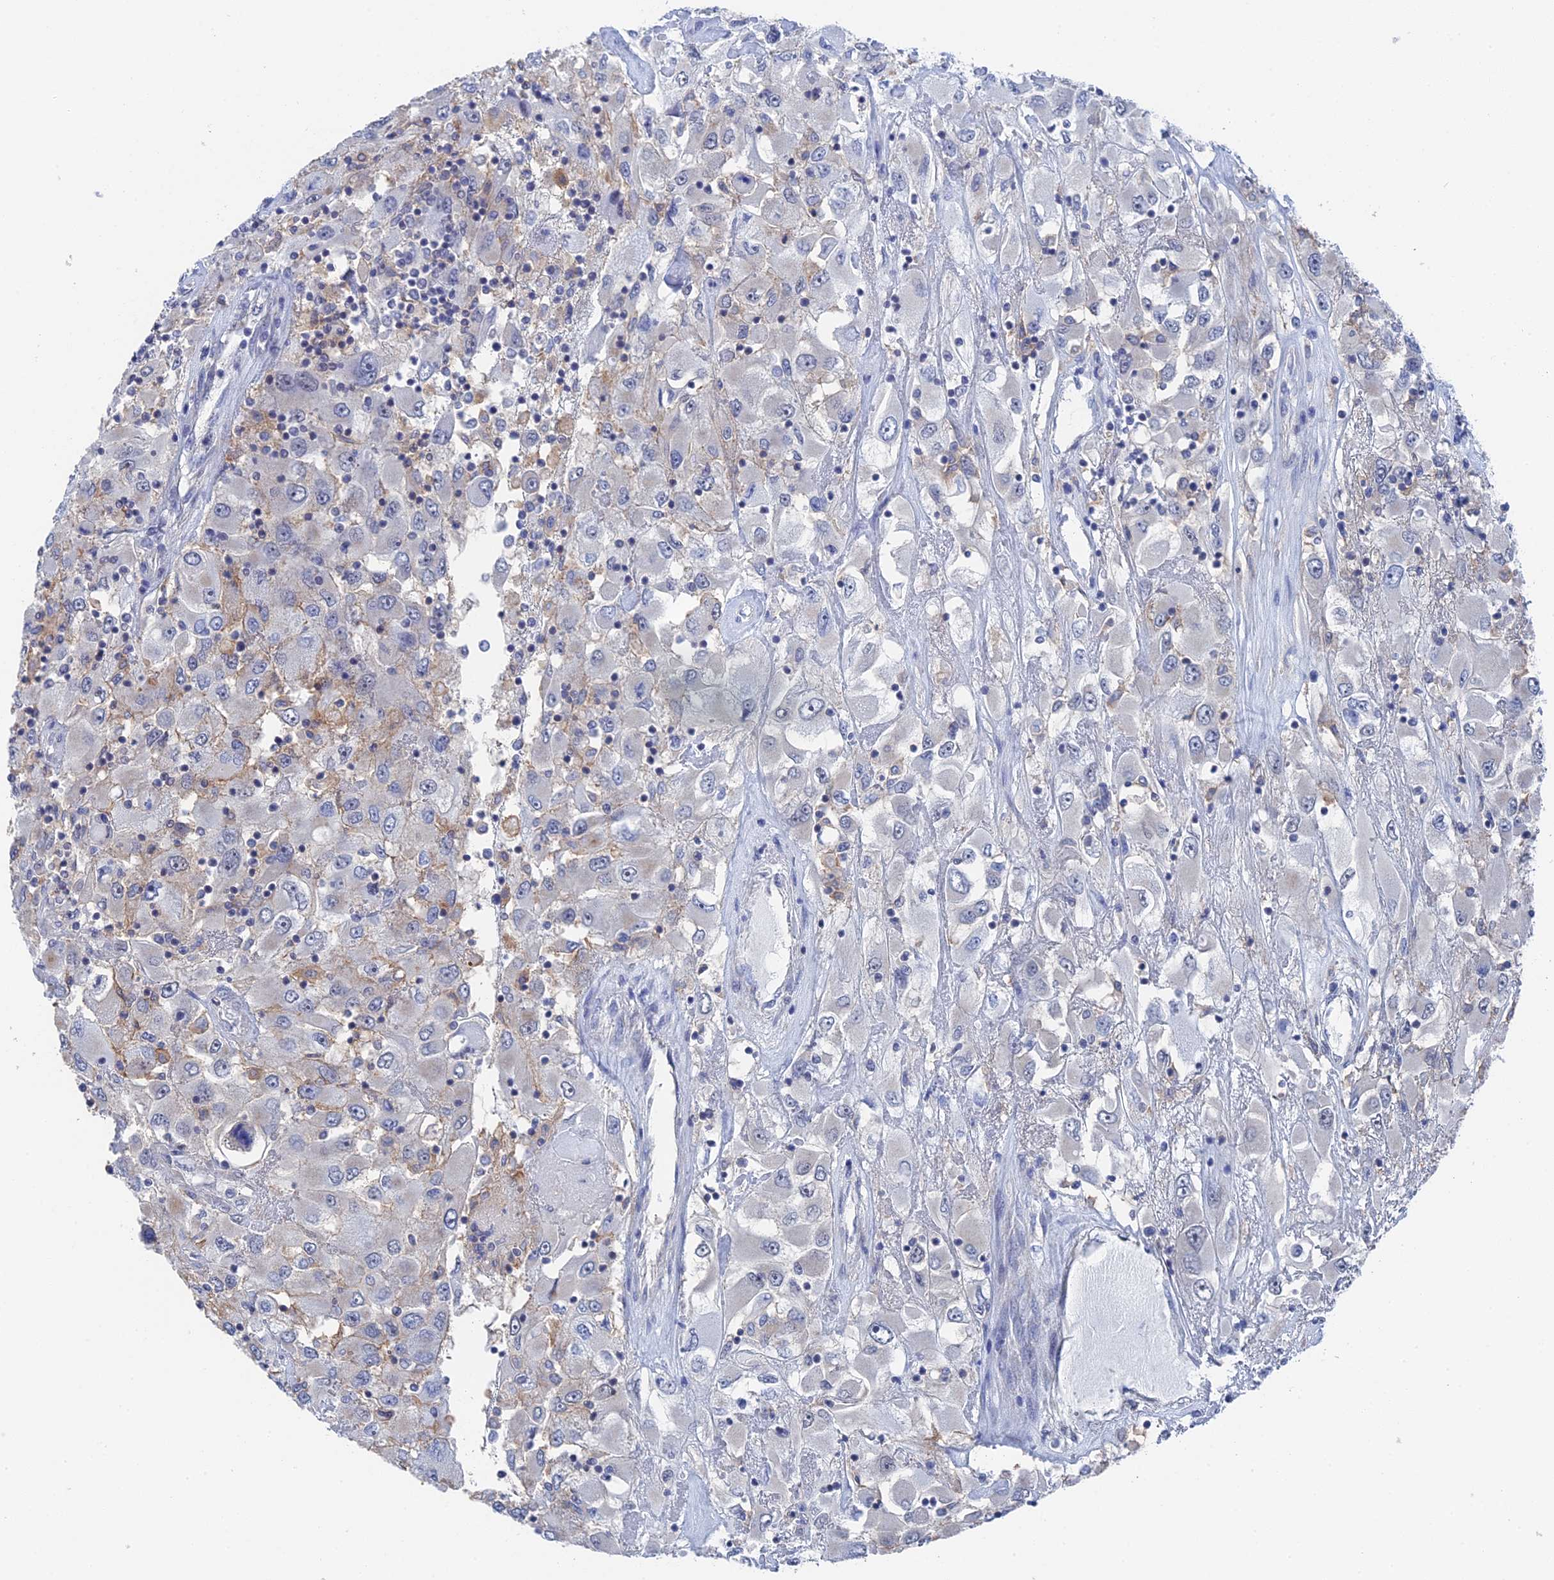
{"staining": {"intensity": "negative", "quantity": "none", "location": "none"}, "tissue": "renal cancer", "cell_type": "Tumor cells", "image_type": "cancer", "snomed": [{"axis": "morphology", "description": "Adenocarcinoma, NOS"}, {"axis": "topography", "description": "Kidney"}], "caption": "This micrograph is of renal cancer (adenocarcinoma) stained with IHC to label a protein in brown with the nuclei are counter-stained blue. There is no expression in tumor cells.", "gene": "TSSC4", "patient": {"sex": "female", "age": 52}}